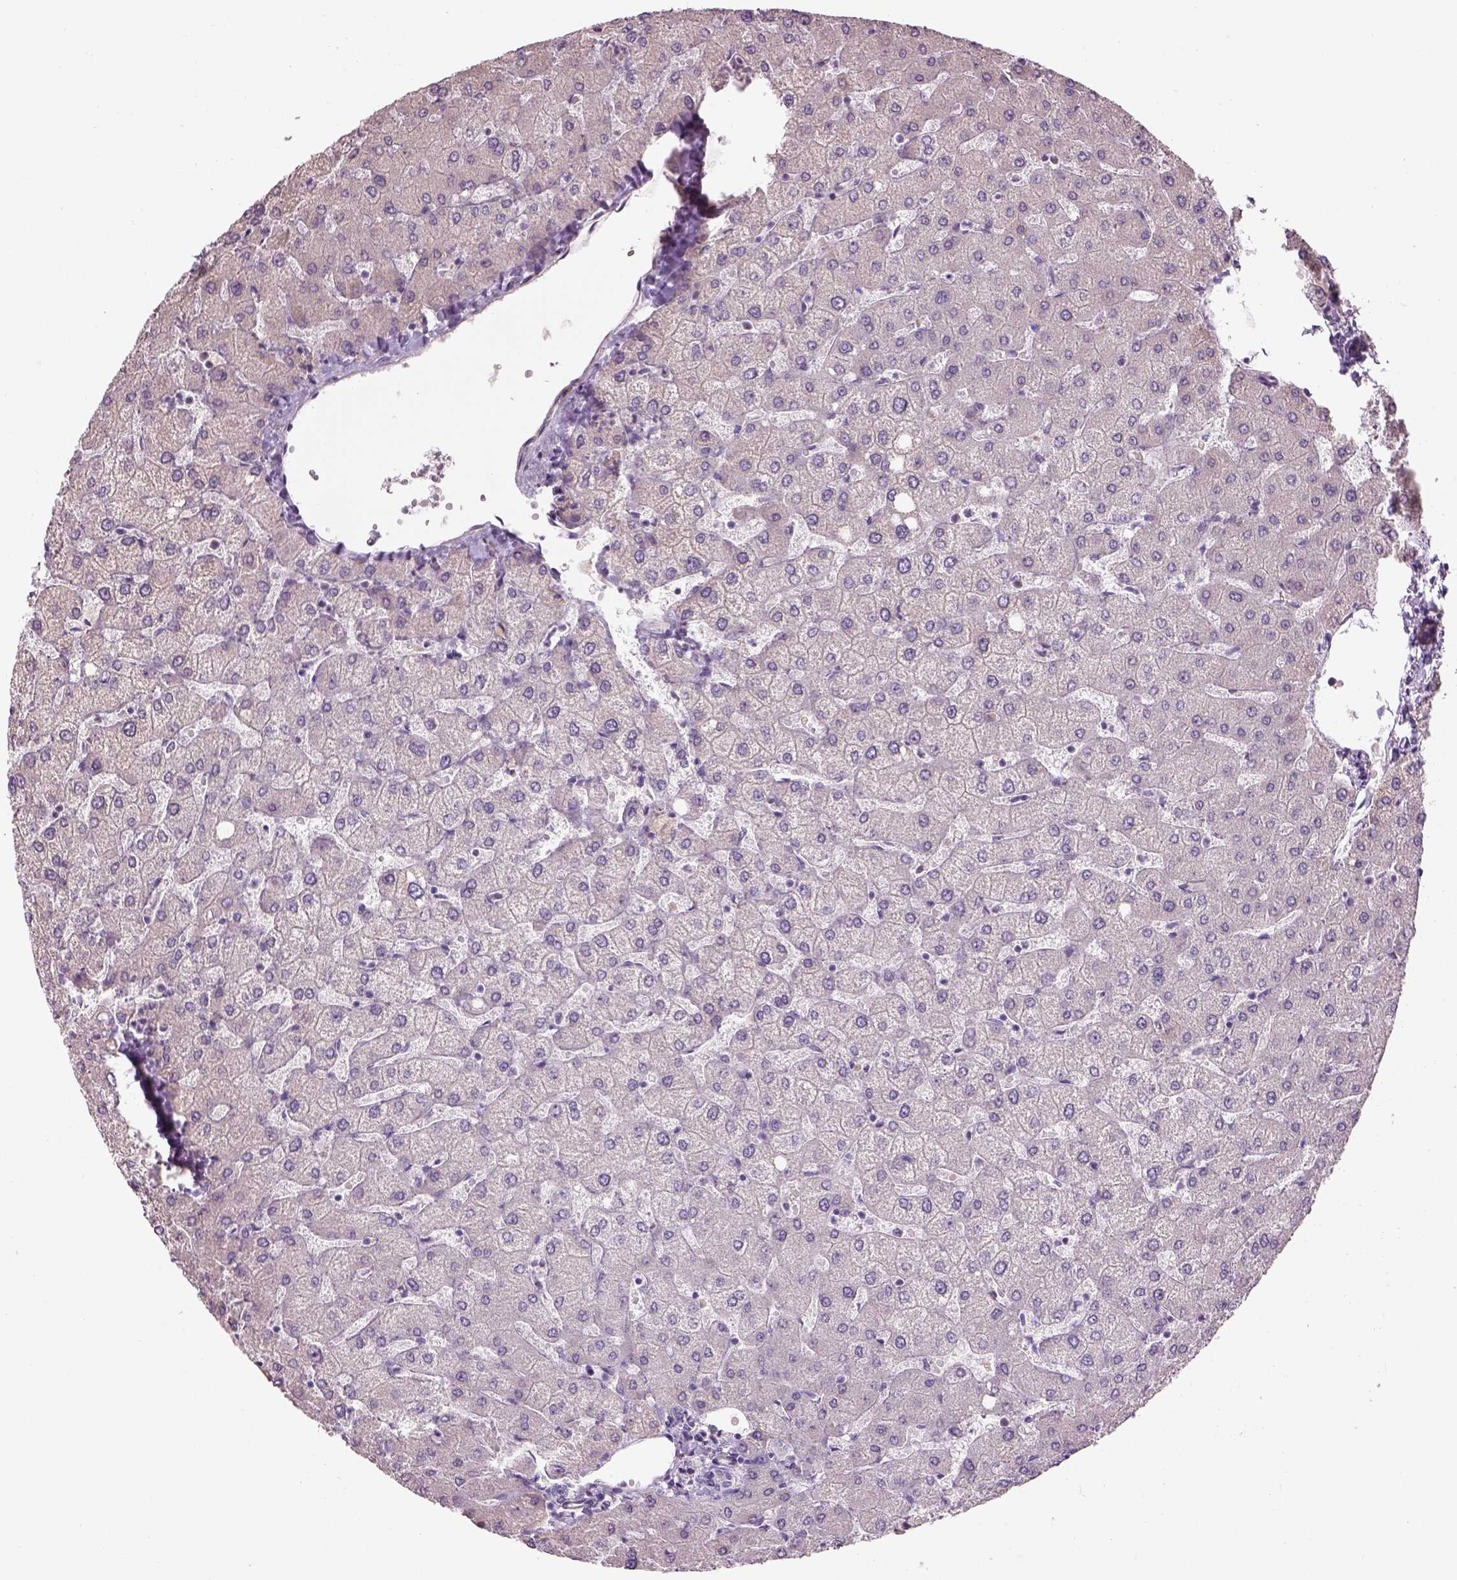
{"staining": {"intensity": "negative", "quantity": "none", "location": "none"}, "tissue": "liver", "cell_type": "Cholangiocytes", "image_type": "normal", "snomed": [{"axis": "morphology", "description": "Normal tissue, NOS"}, {"axis": "topography", "description": "Liver"}], "caption": "IHC of unremarkable liver exhibits no staining in cholangiocytes. (IHC, brightfield microscopy, high magnification).", "gene": "IFT52", "patient": {"sex": "female", "age": 54}}